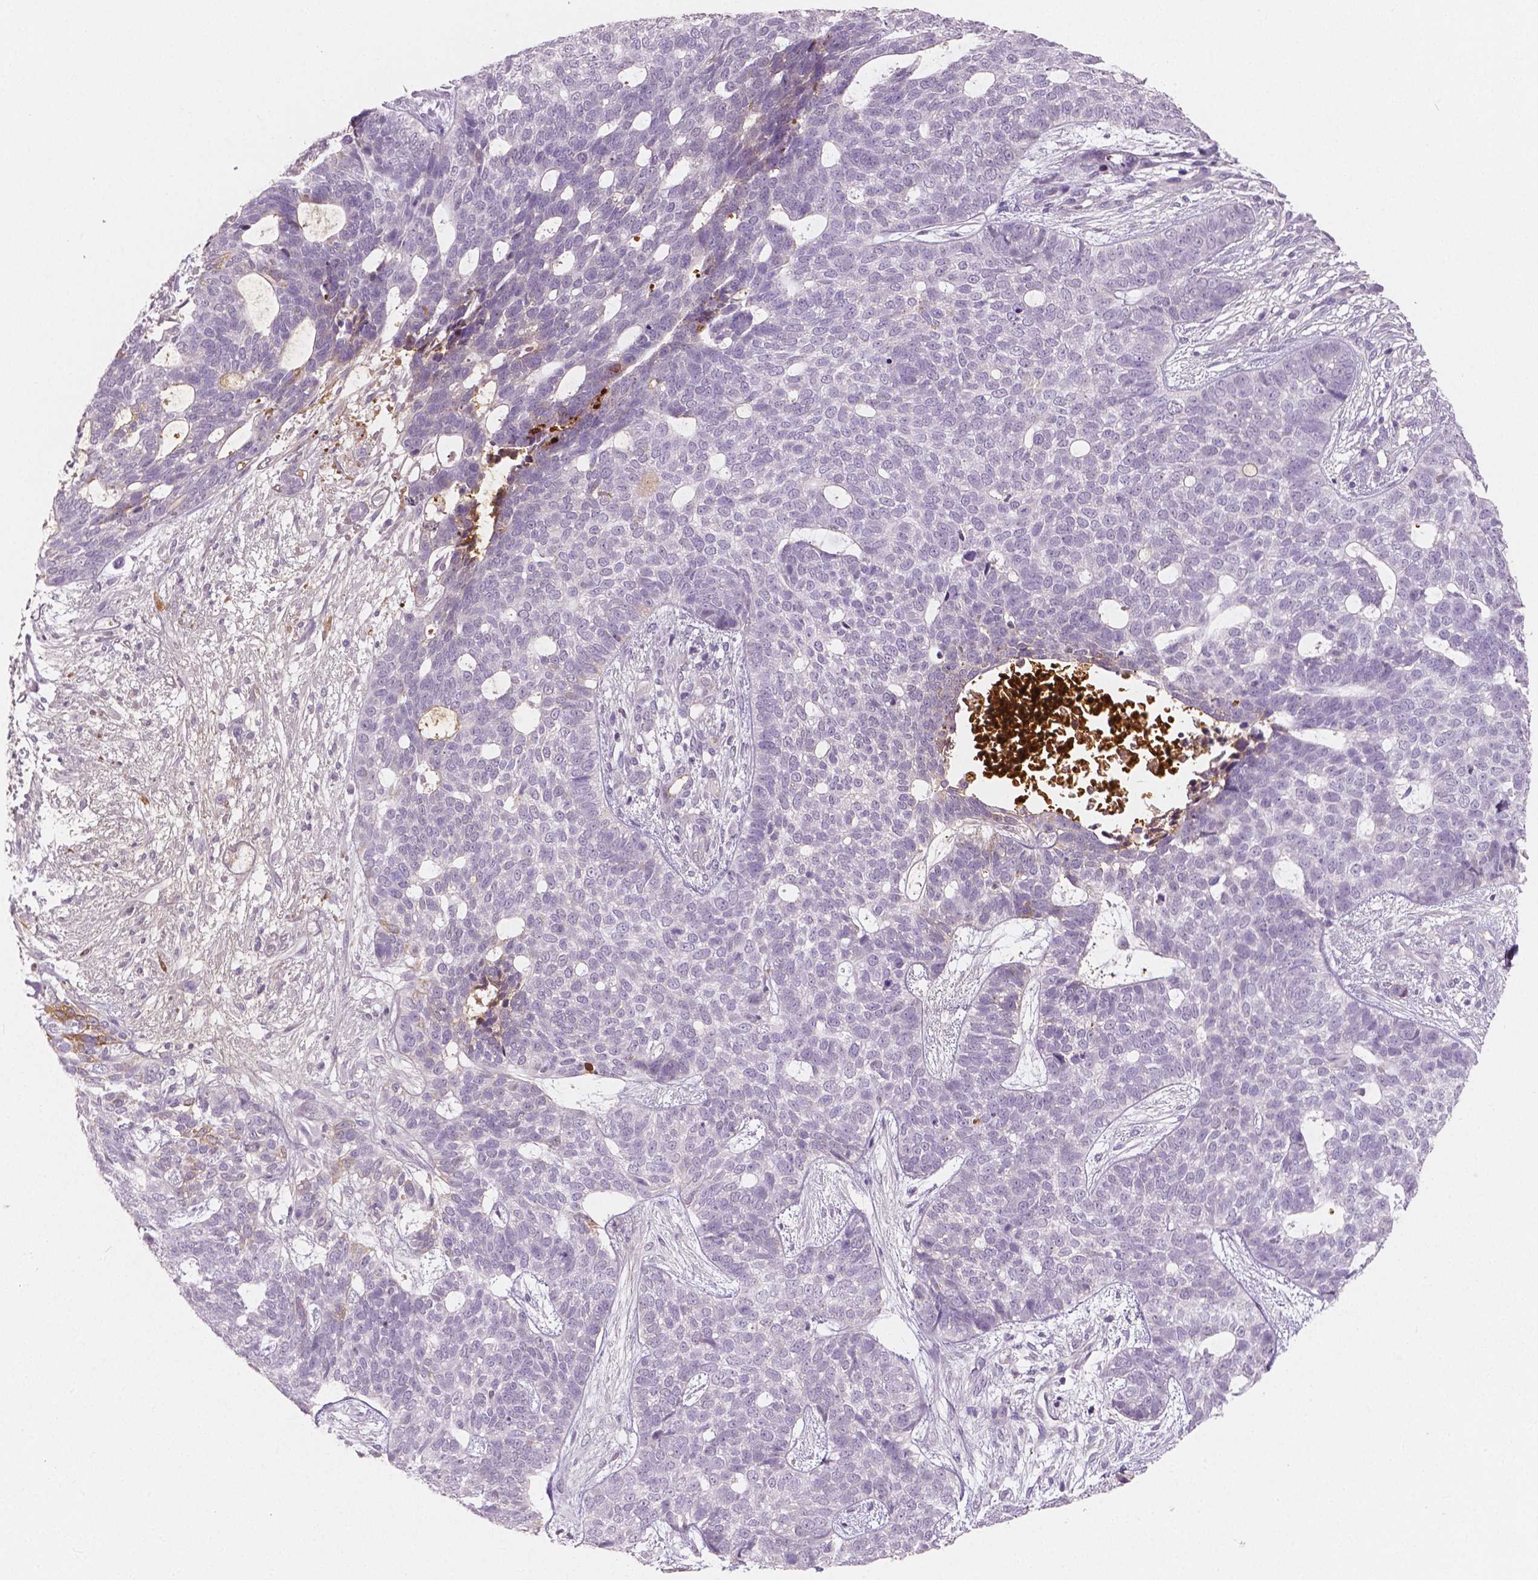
{"staining": {"intensity": "moderate", "quantity": "<25%", "location": "cytoplasmic/membranous"}, "tissue": "skin cancer", "cell_type": "Tumor cells", "image_type": "cancer", "snomed": [{"axis": "morphology", "description": "Basal cell carcinoma"}, {"axis": "topography", "description": "Skin"}], "caption": "Tumor cells exhibit low levels of moderate cytoplasmic/membranous positivity in about <25% of cells in skin cancer. (DAB IHC with brightfield microscopy, high magnification).", "gene": "APOA4", "patient": {"sex": "female", "age": 69}}